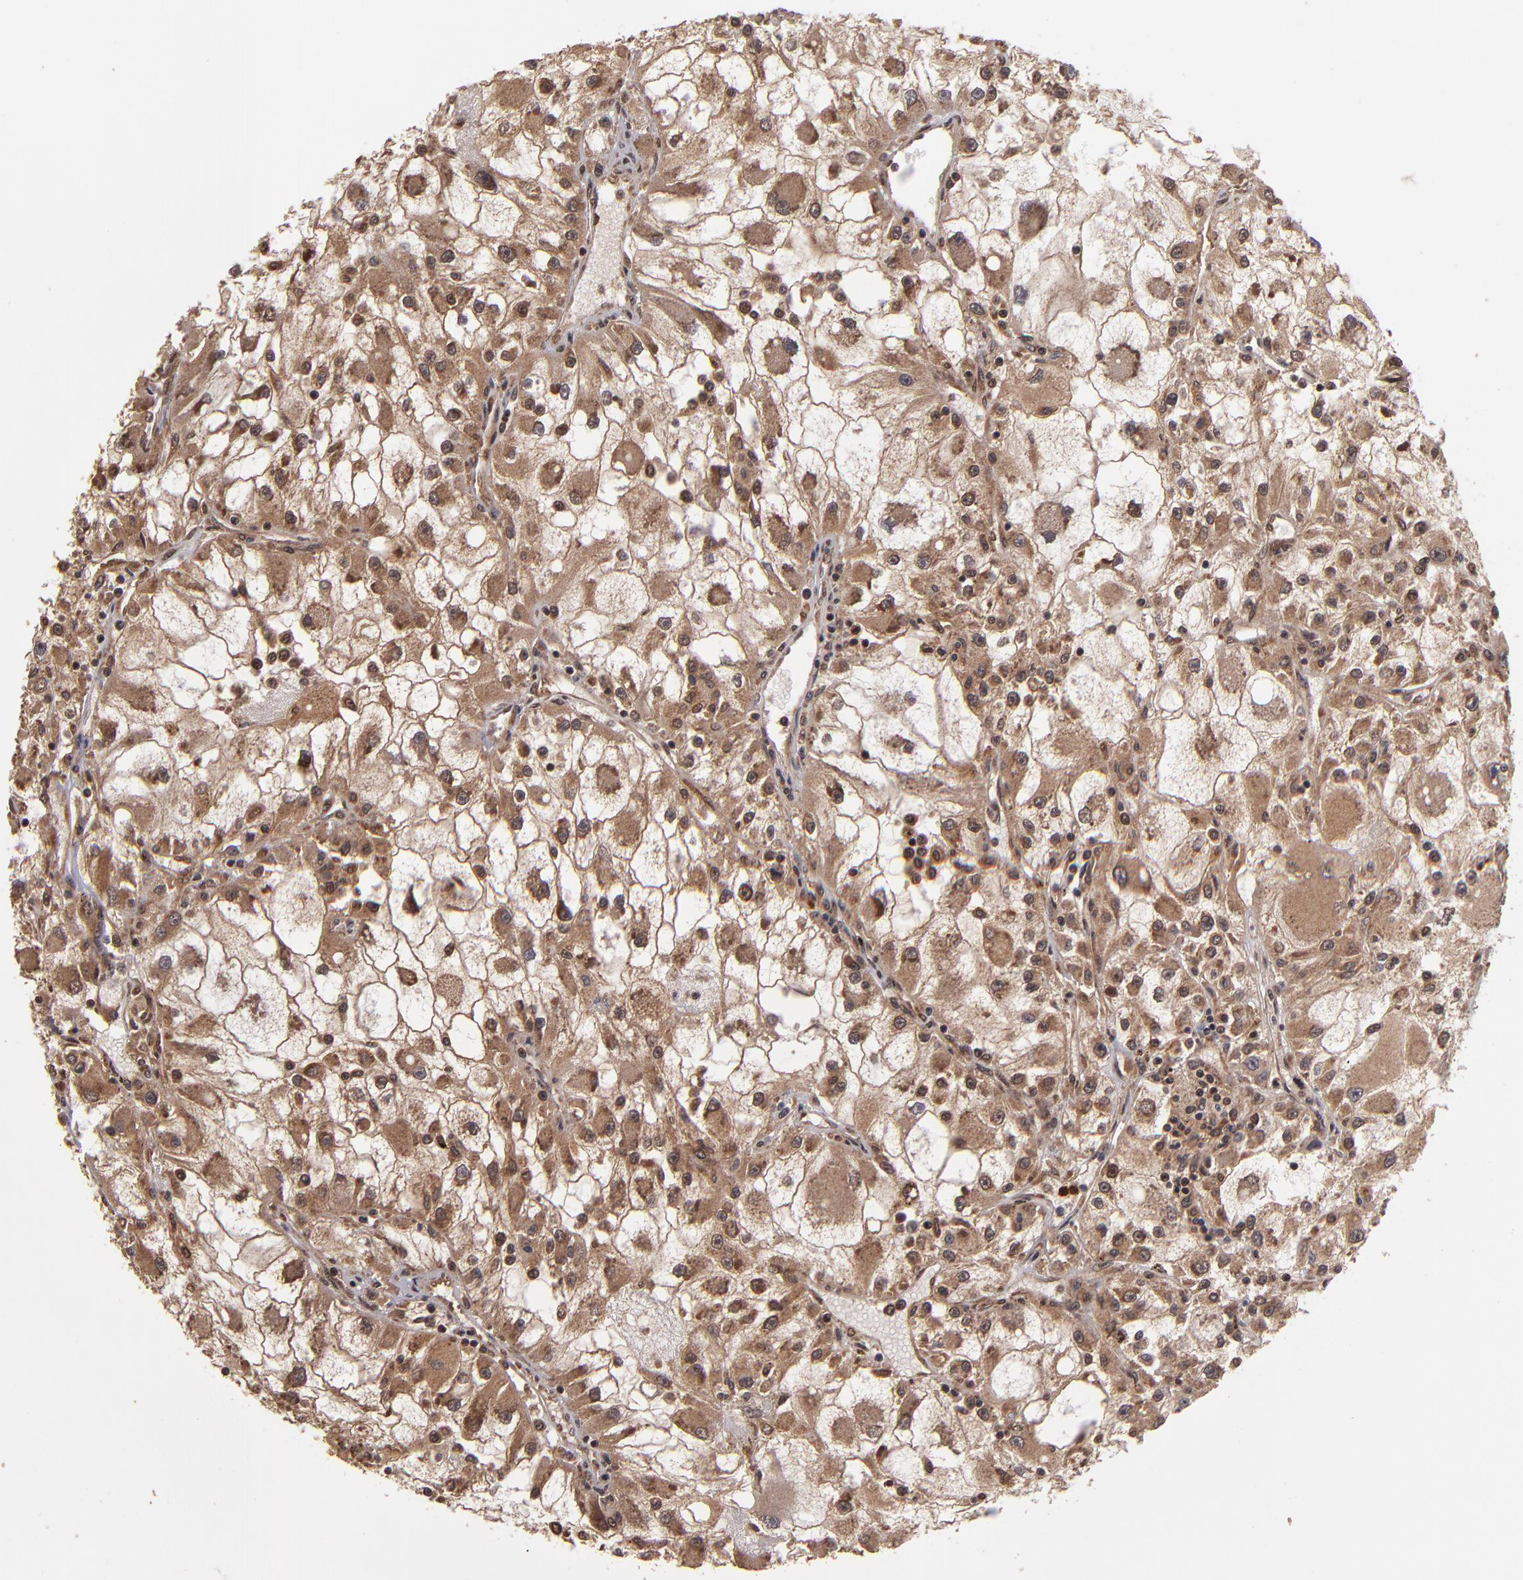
{"staining": {"intensity": "moderate", "quantity": ">75%", "location": "cytoplasmic/membranous,nuclear"}, "tissue": "renal cancer", "cell_type": "Tumor cells", "image_type": "cancer", "snomed": [{"axis": "morphology", "description": "Adenocarcinoma, NOS"}, {"axis": "topography", "description": "Kidney"}], "caption": "A high-resolution histopathology image shows immunohistochemistry staining of renal adenocarcinoma, which shows moderate cytoplasmic/membranous and nuclear expression in about >75% of tumor cells.", "gene": "NFE2L2", "patient": {"sex": "female", "age": 73}}